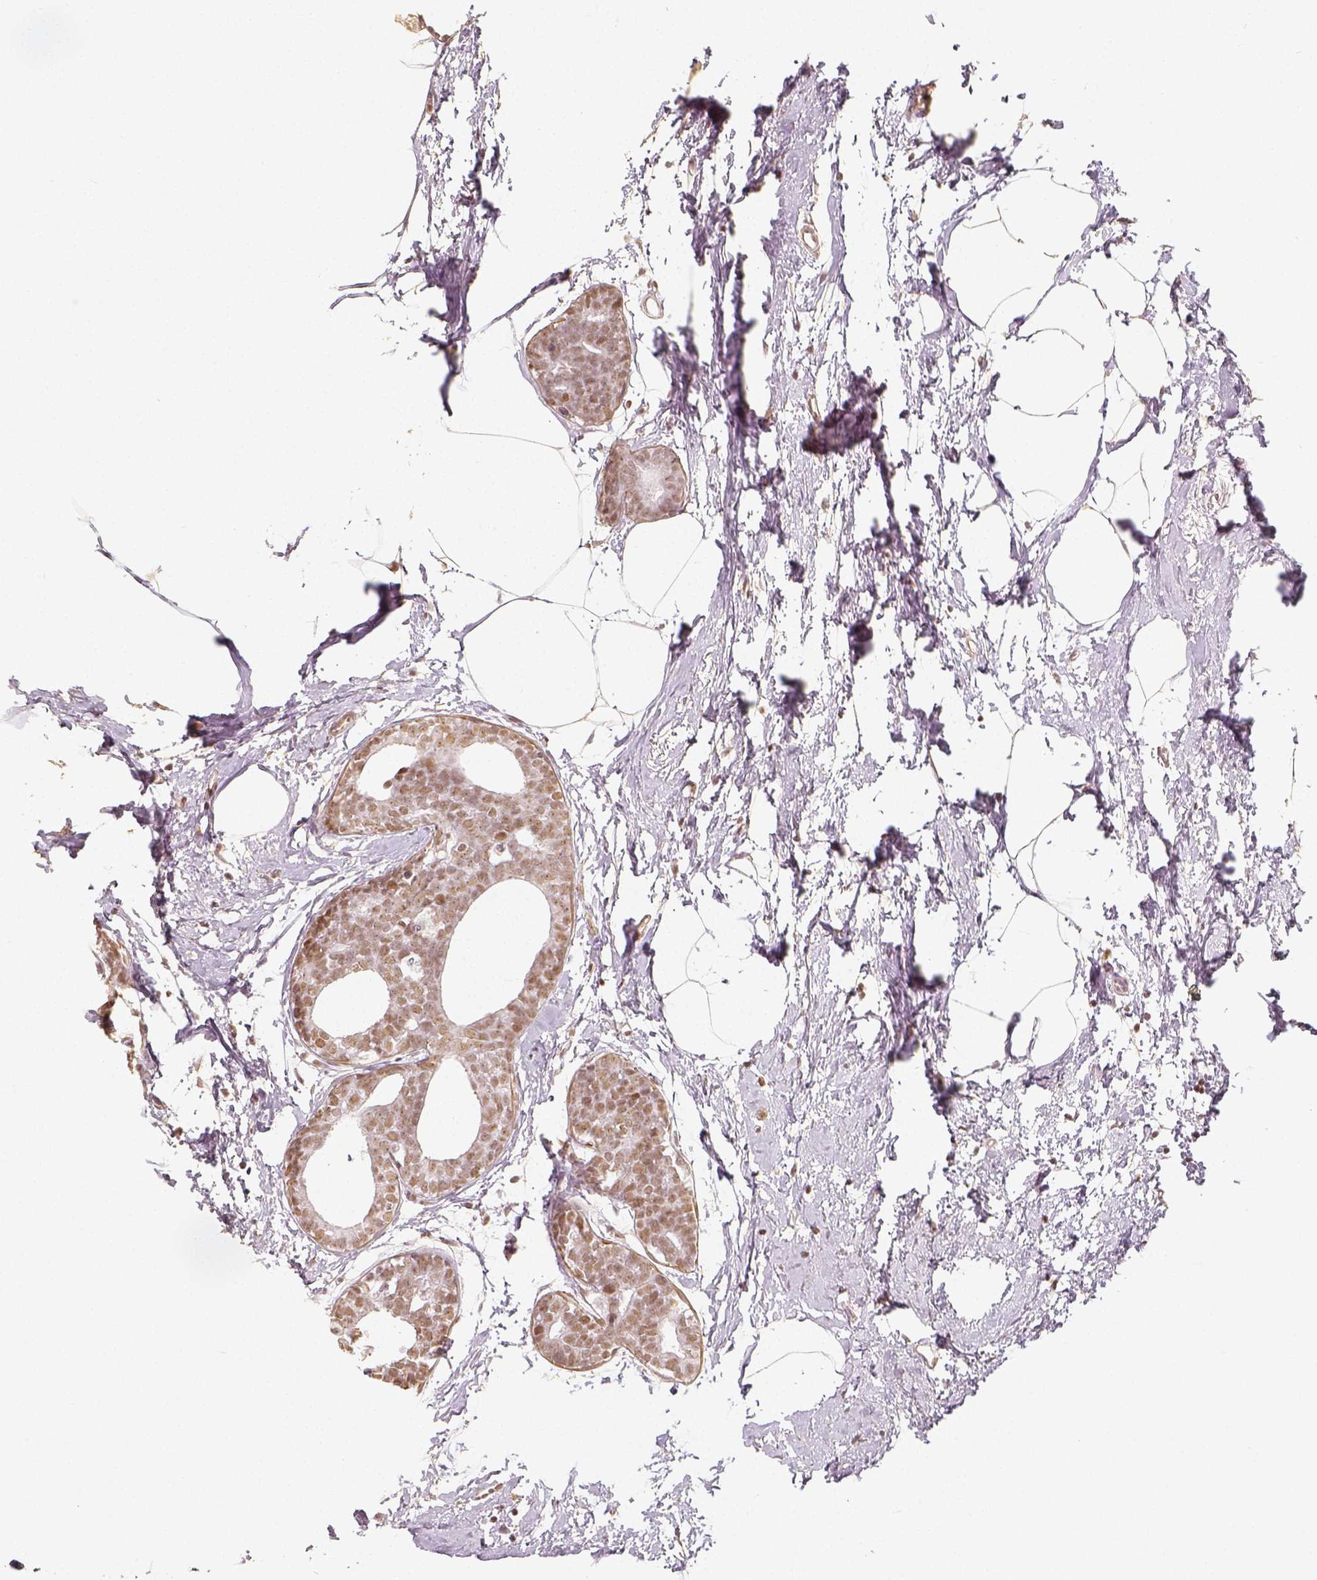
{"staining": {"intensity": "moderate", "quantity": ">75%", "location": "nuclear"}, "tissue": "breast cancer", "cell_type": "Tumor cells", "image_type": "cancer", "snomed": [{"axis": "morphology", "description": "Duct carcinoma"}, {"axis": "topography", "description": "Breast"}], "caption": "Human breast cancer stained for a protein (brown) reveals moderate nuclear positive staining in approximately >75% of tumor cells.", "gene": "HDAC1", "patient": {"sex": "female", "age": 40}}